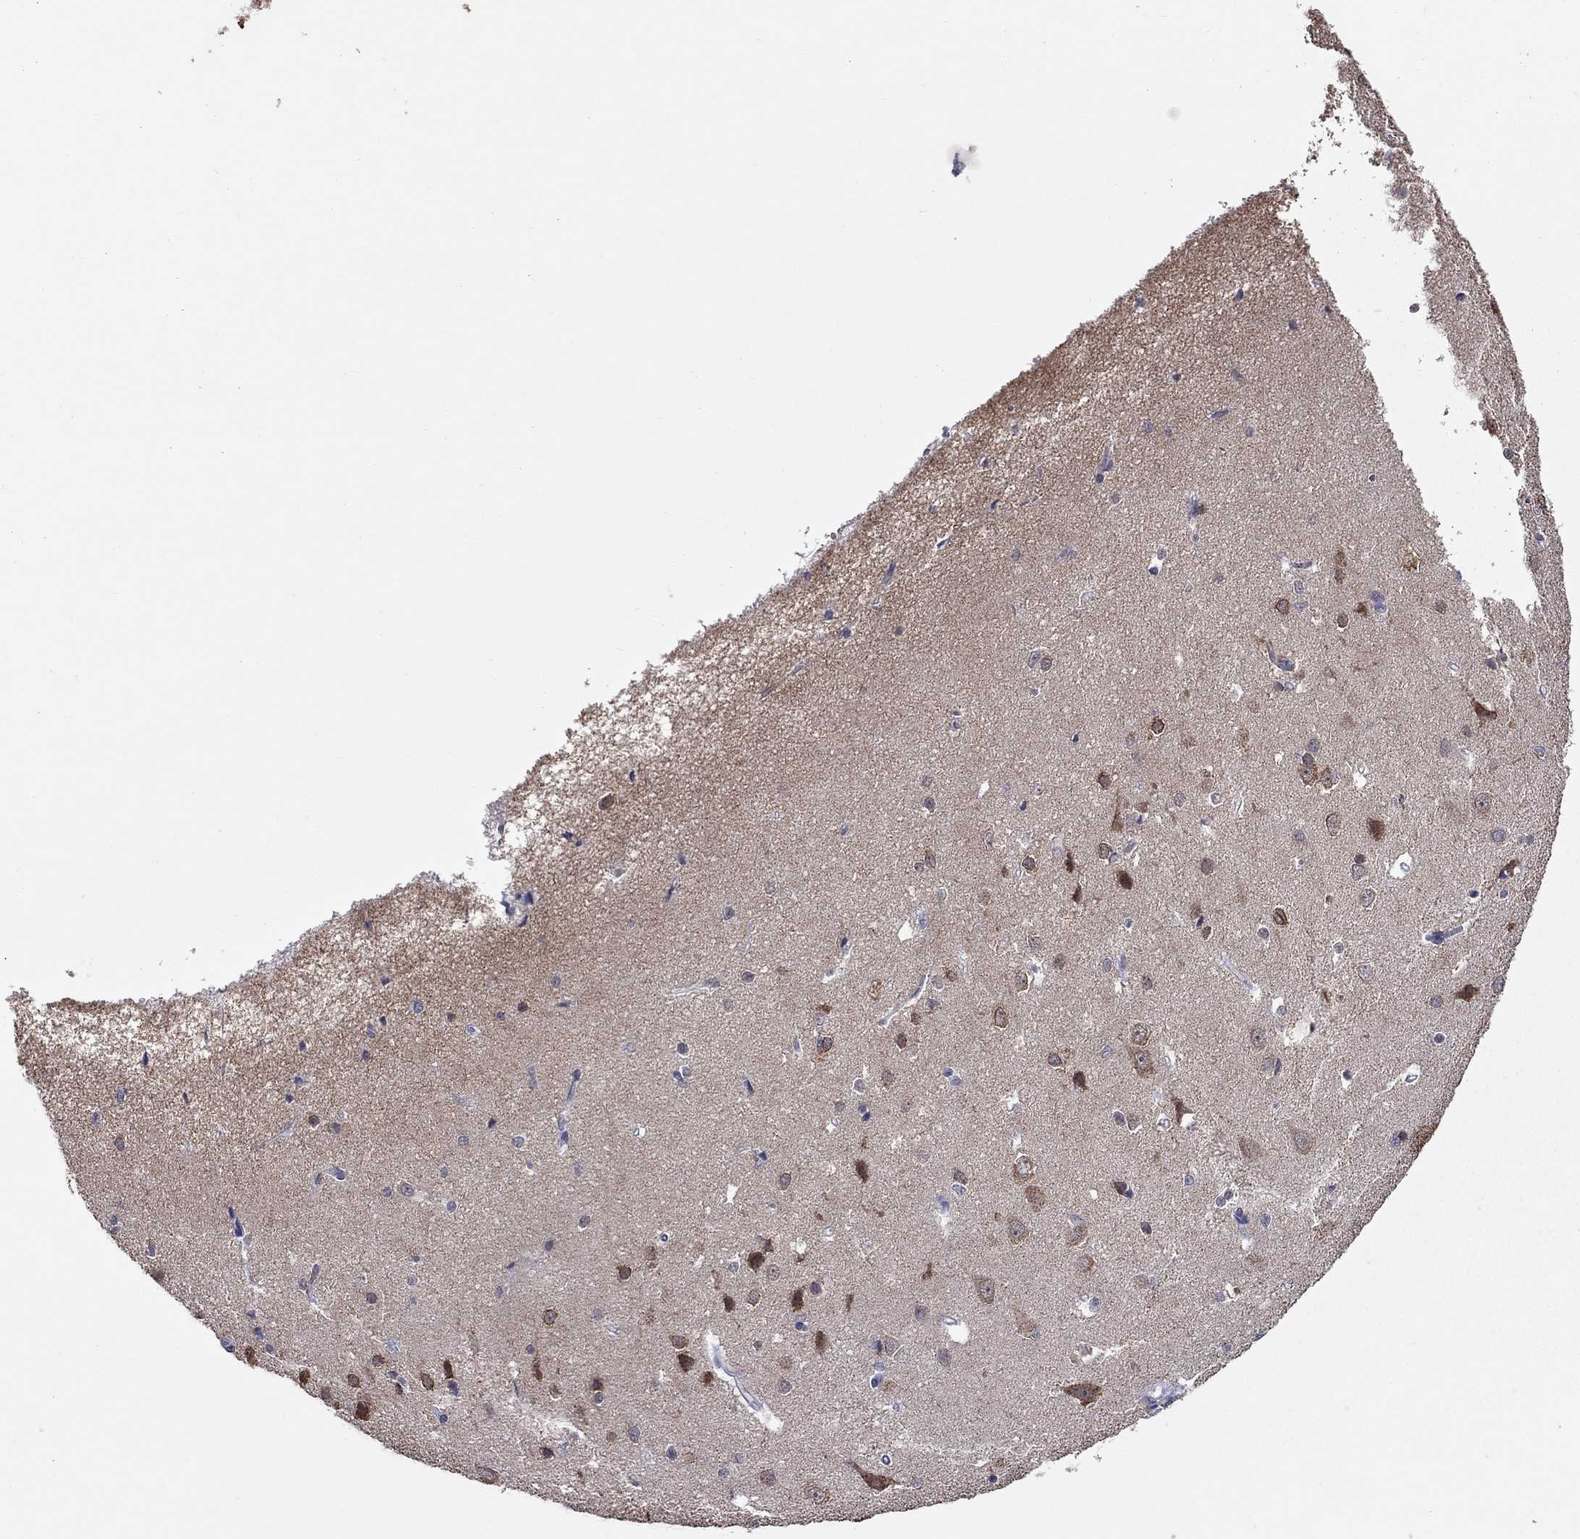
{"staining": {"intensity": "negative", "quantity": "none", "location": "none"}, "tissue": "cerebral cortex", "cell_type": "Endothelial cells", "image_type": "normal", "snomed": [{"axis": "morphology", "description": "Normal tissue, NOS"}, {"axis": "topography", "description": "Cerebral cortex"}], "caption": "This histopathology image is of unremarkable cerebral cortex stained with immunohistochemistry to label a protein in brown with the nuclei are counter-stained blue. There is no staining in endothelial cells. Brightfield microscopy of immunohistochemistry (IHC) stained with DAB (brown) and hematoxylin (blue), captured at high magnification.", "gene": "SHOC2", "patient": {"sex": "male", "age": 37}}